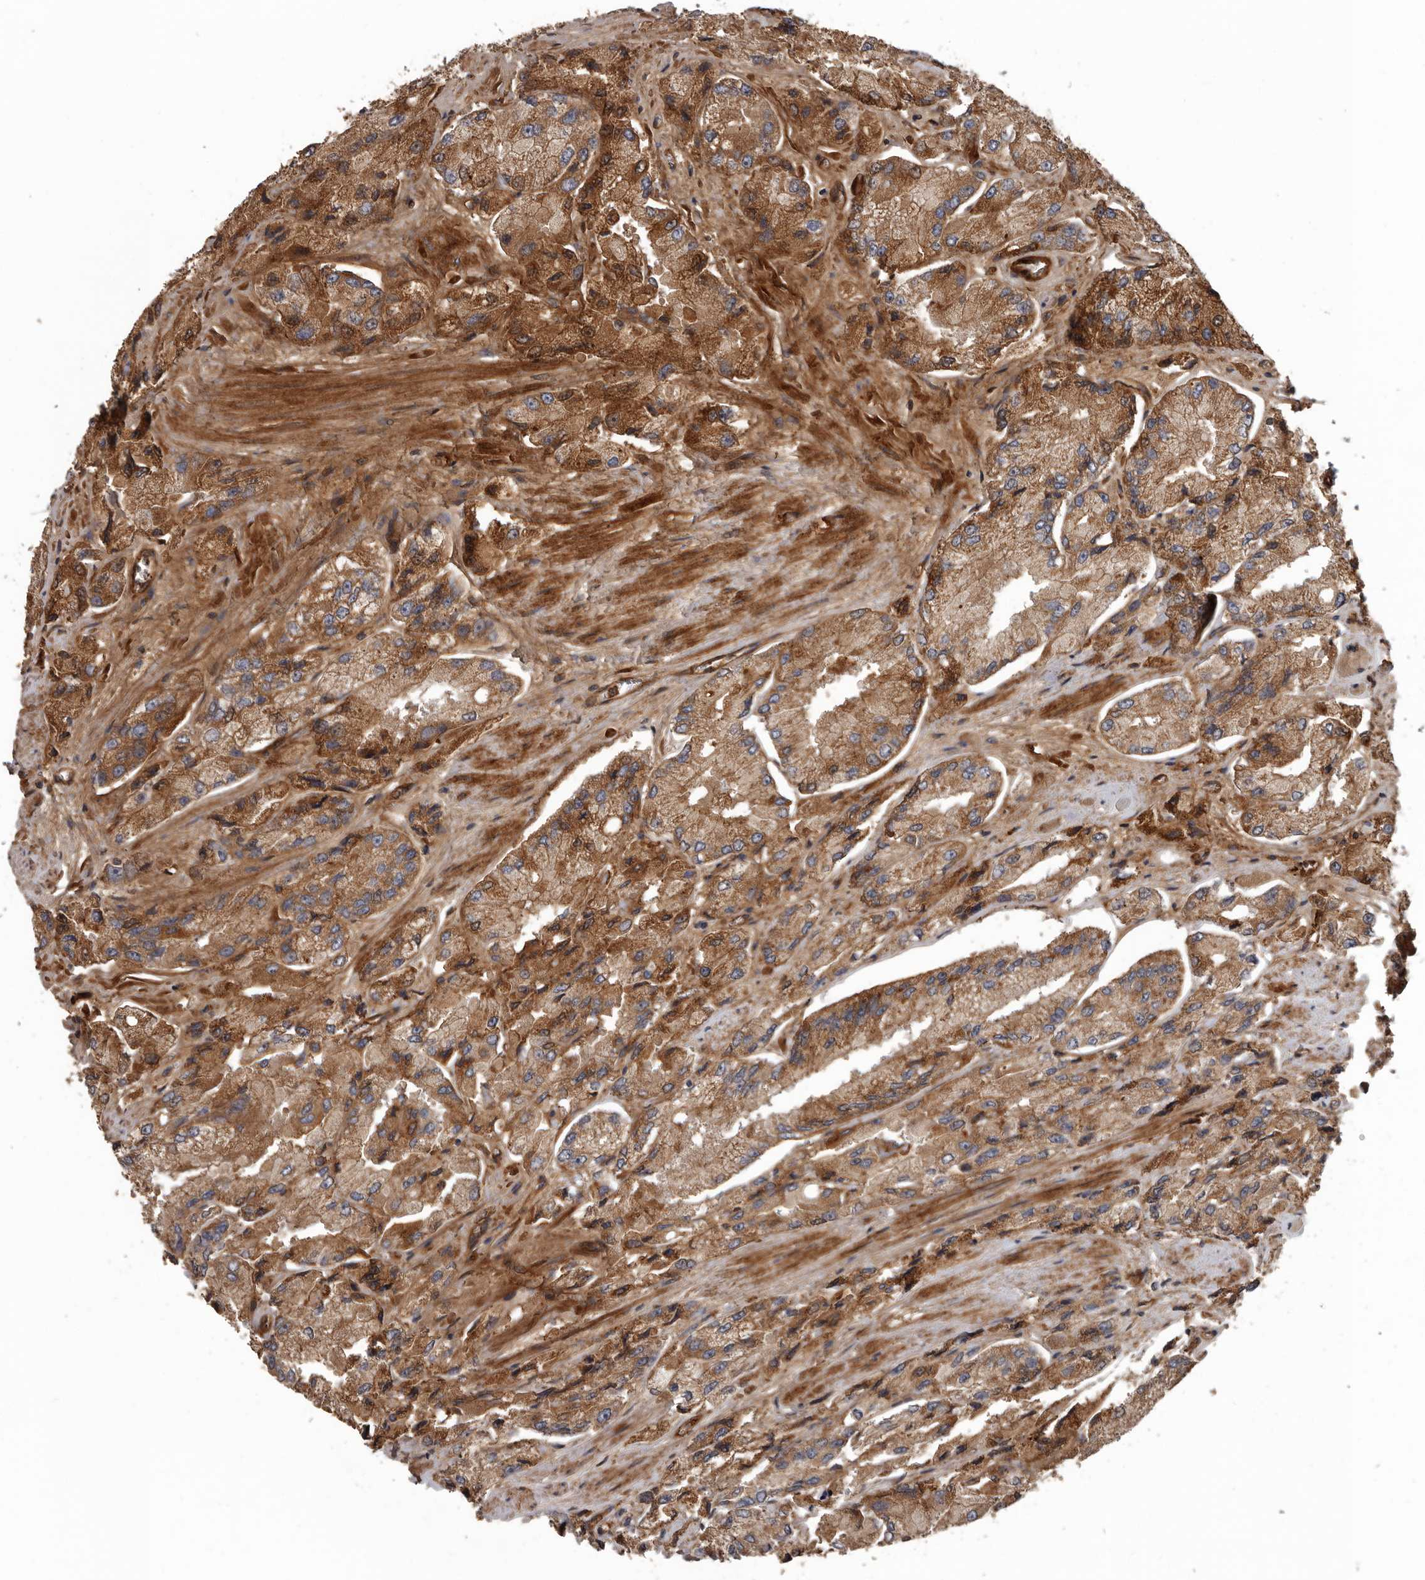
{"staining": {"intensity": "strong", "quantity": "25%-75%", "location": "cytoplasmic/membranous"}, "tissue": "prostate cancer", "cell_type": "Tumor cells", "image_type": "cancer", "snomed": [{"axis": "morphology", "description": "Adenocarcinoma, High grade"}, {"axis": "topography", "description": "Prostate"}], "caption": "Strong cytoplasmic/membranous positivity is appreciated in about 25%-75% of tumor cells in adenocarcinoma (high-grade) (prostate).", "gene": "ARHGEF5", "patient": {"sex": "male", "age": 58}}